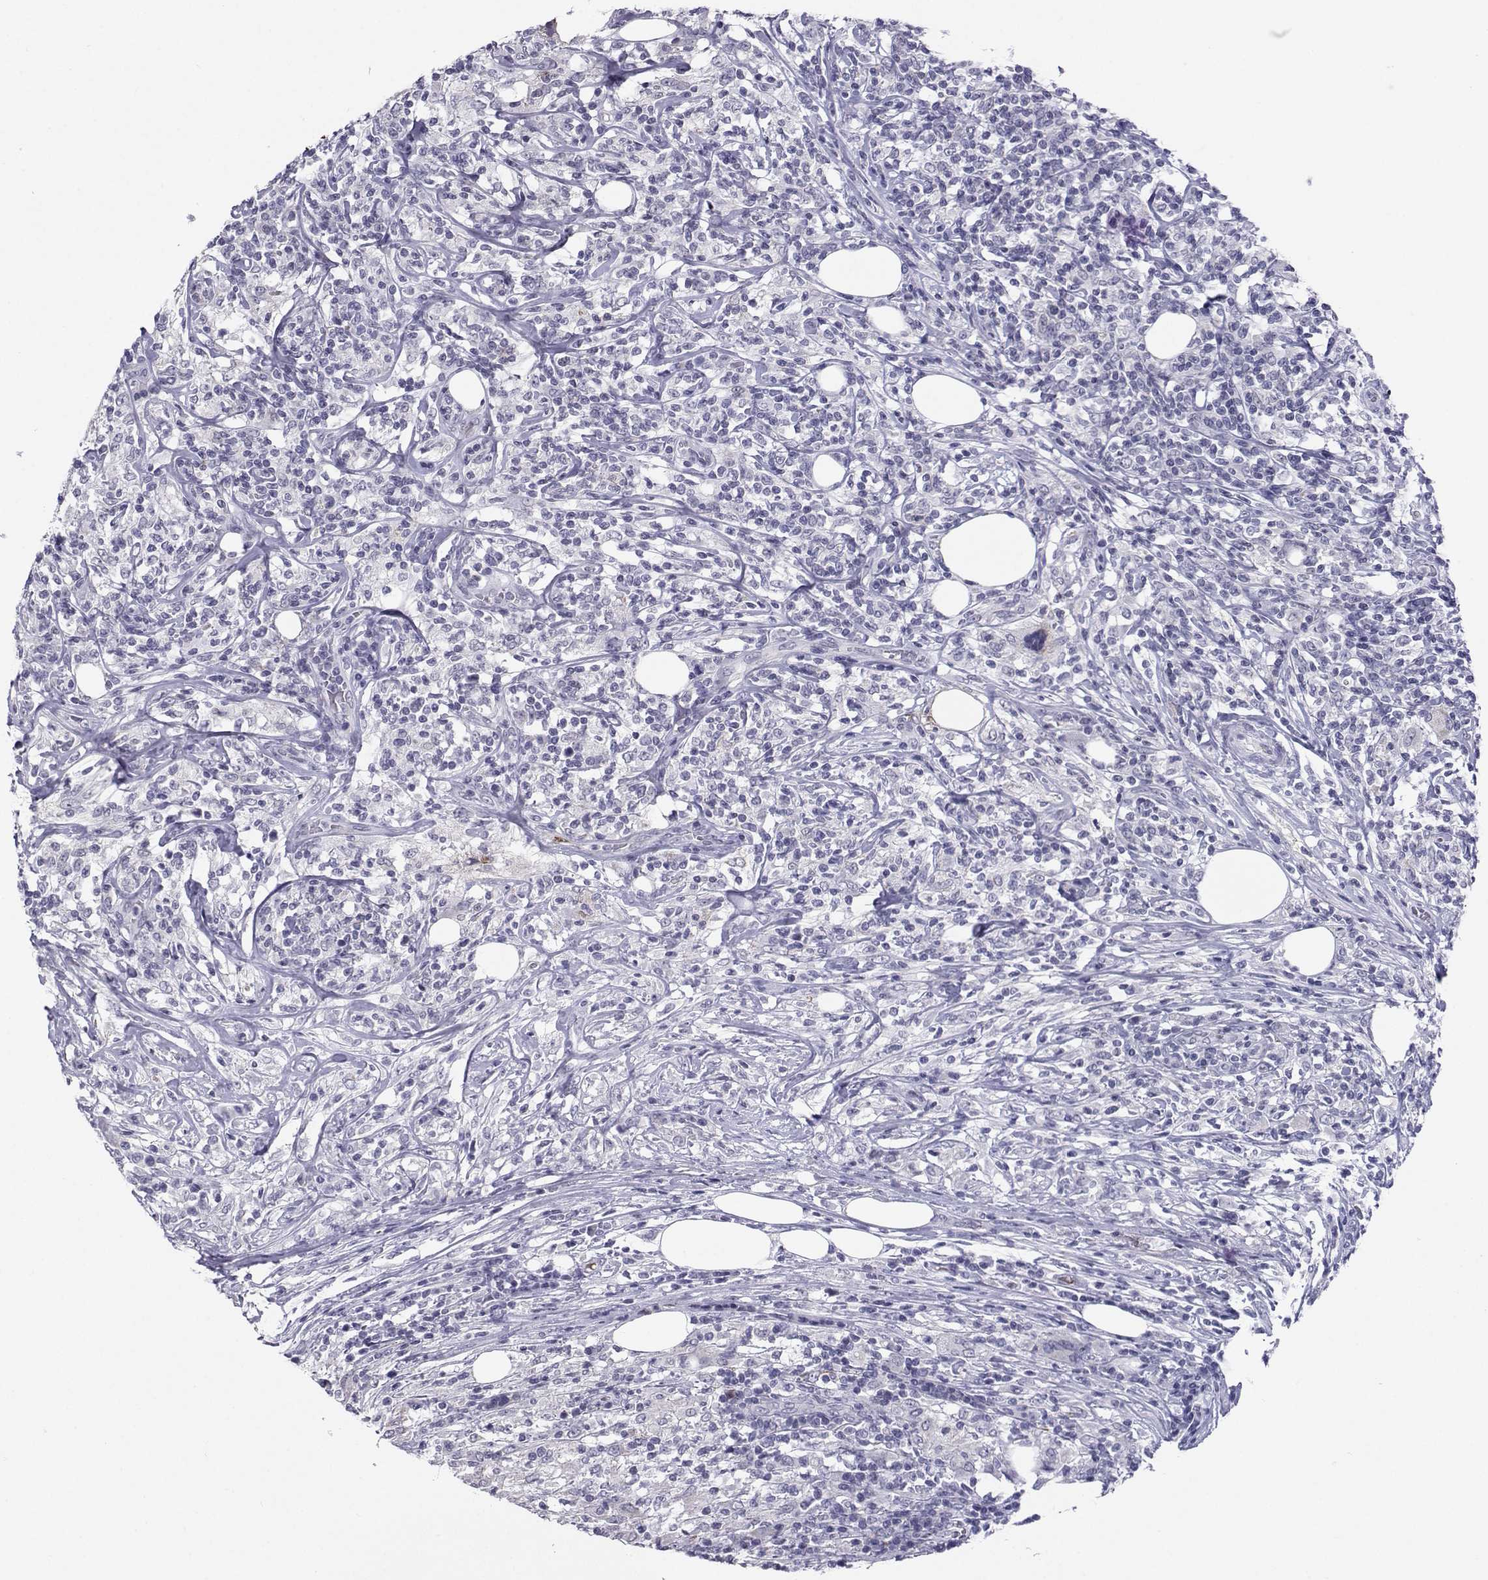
{"staining": {"intensity": "negative", "quantity": "none", "location": "none"}, "tissue": "lymphoma", "cell_type": "Tumor cells", "image_type": "cancer", "snomed": [{"axis": "morphology", "description": "Malignant lymphoma, non-Hodgkin's type, High grade"}, {"axis": "topography", "description": "Lymph node"}], "caption": "Tumor cells are negative for brown protein staining in malignant lymphoma, non-Hodgkin's type (high-grade).", "gene": "LHX1", "patient": {"sex": "female", "age": 84}}